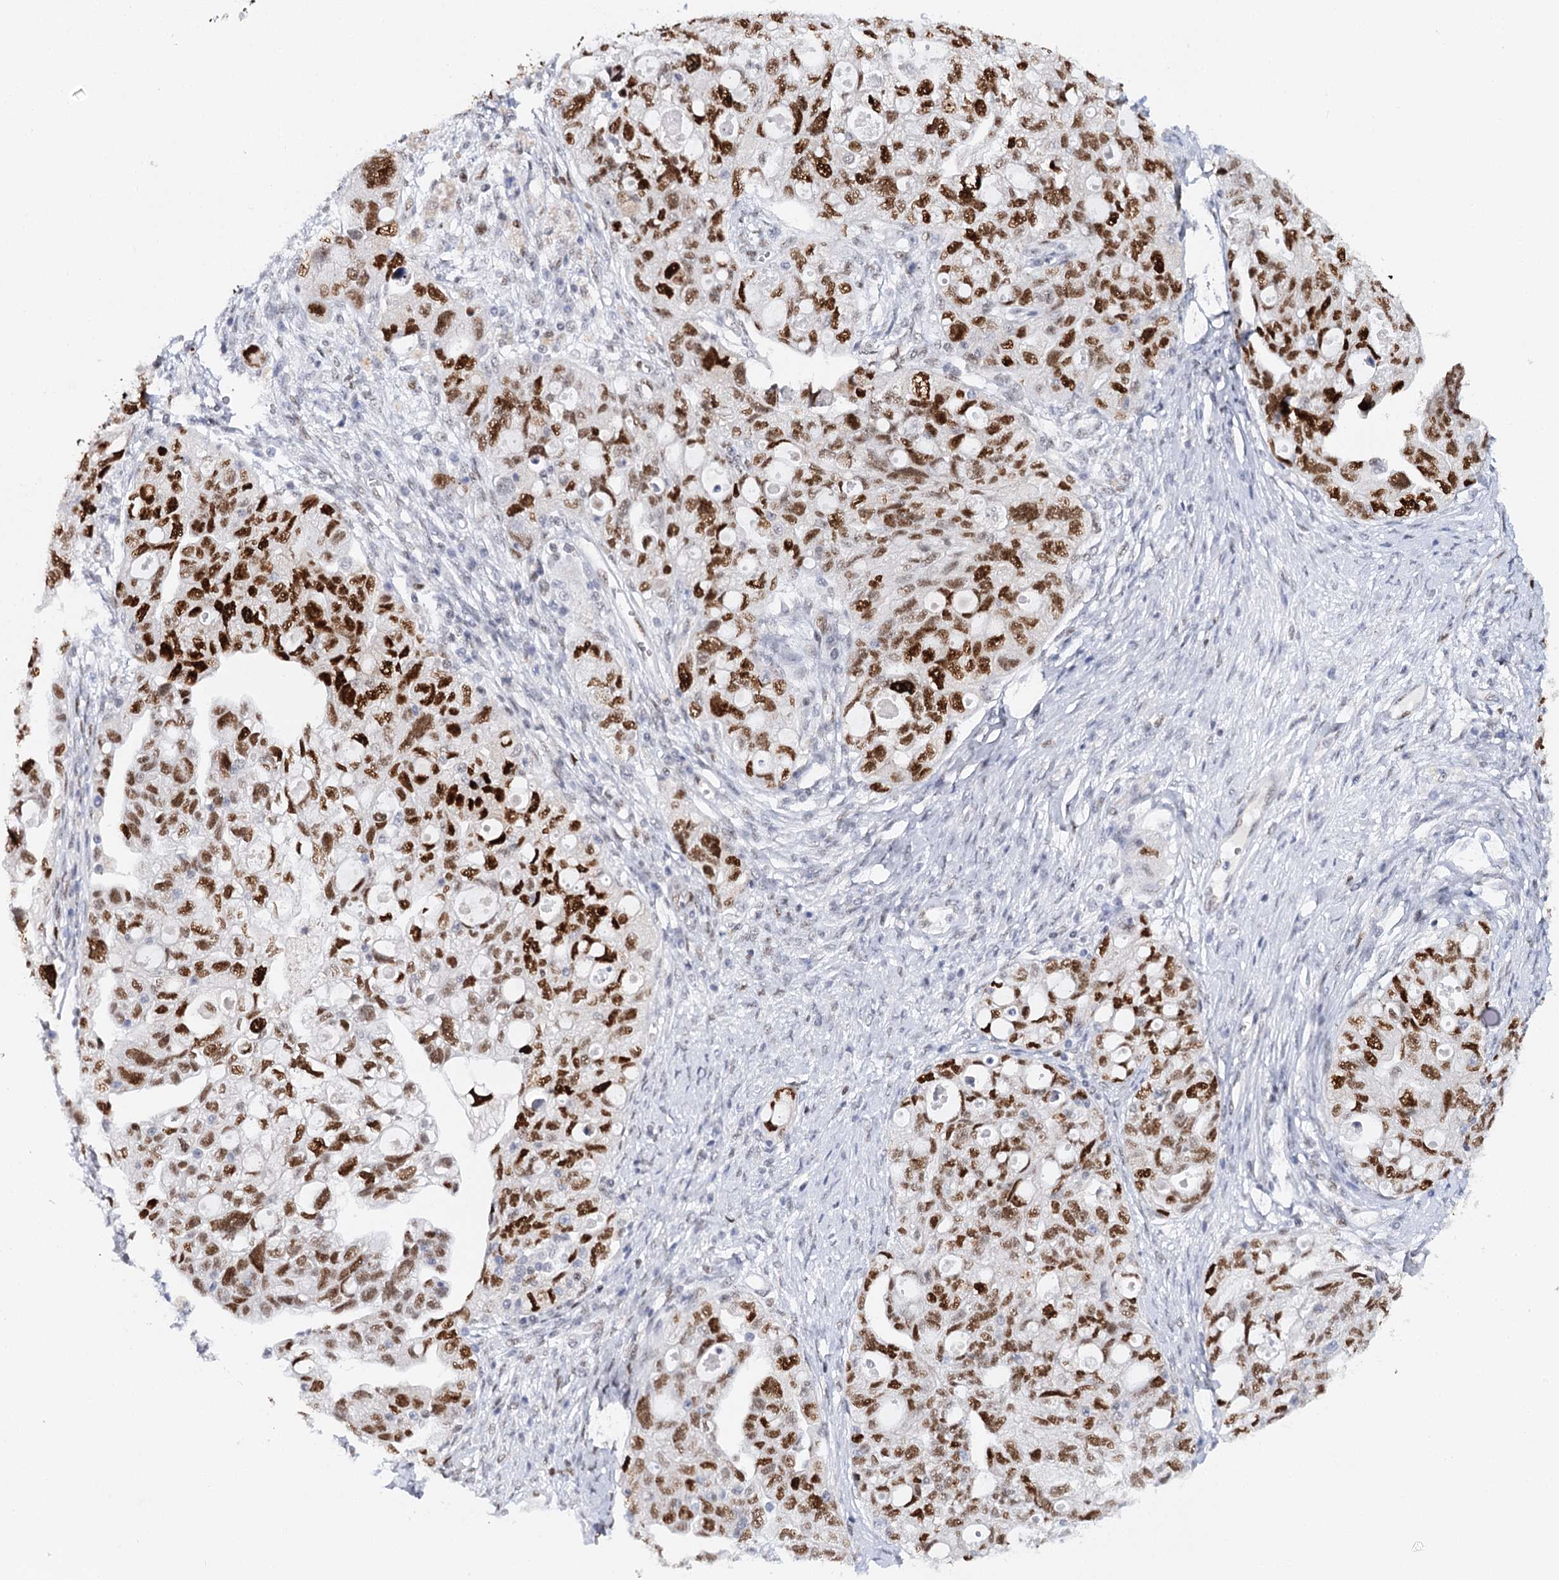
{"staining": {"intensity": "strong", "quantity": ">75%", "location": "nuclear"}, "tissue": "ovarian cancer", "cell_type": "Tumor cells", "image_type": "cancer", "snomed": [{"axis": "morphology", "description": "Carcinoma, NOS"}, {"axis": "morphology", "description": "Cystadenocarcinoma, serous, NOS"}, {"axis": "topography", "description": "Ovary"}], "caption": "Human ovarian serous cystadenocarcinoma stained with a protein marker shows strong staining in tumor cells.", "gene": "TP53", "patient": {"sex": "female", "age": 69}}